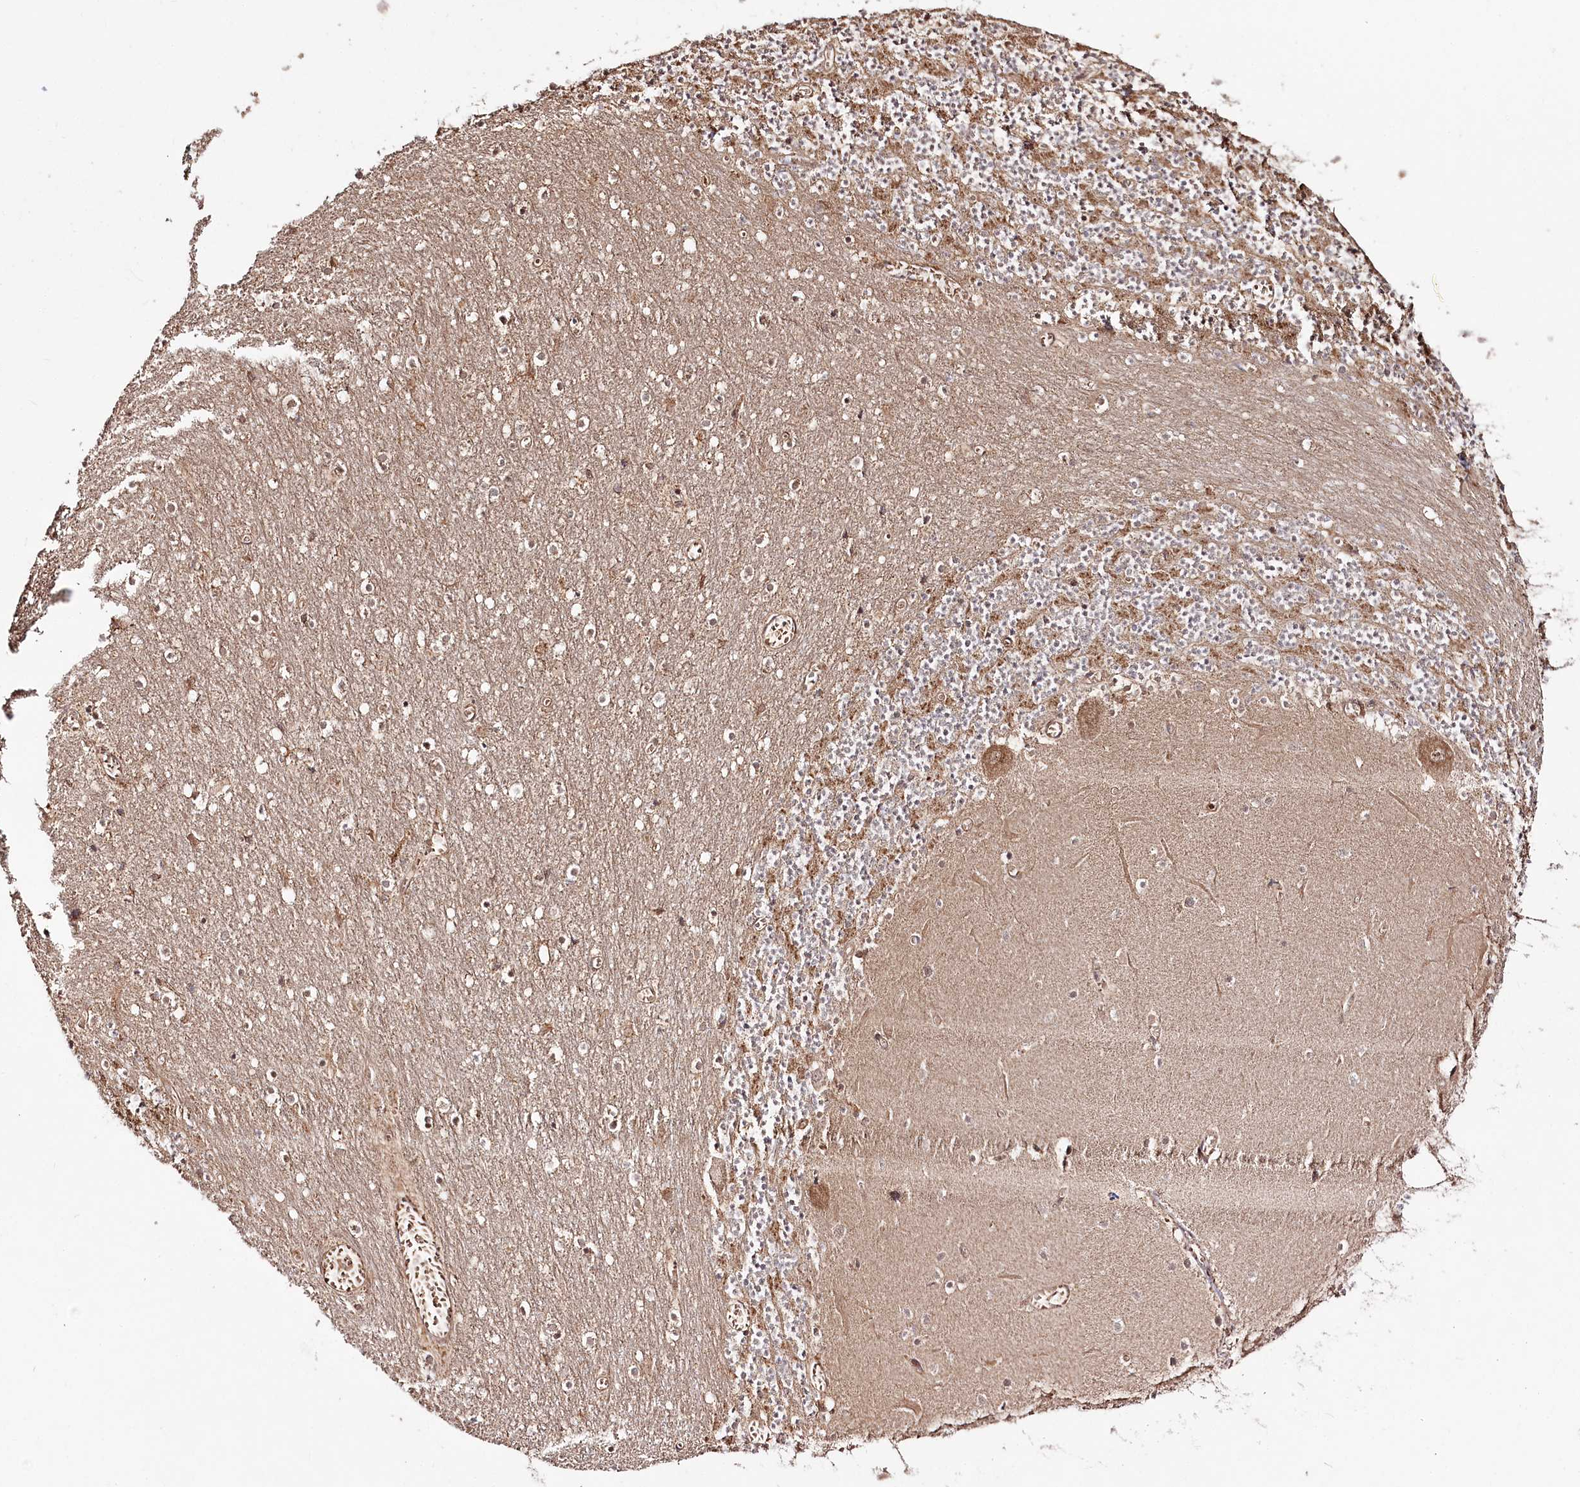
{"staining": {"intensity": "moderate", "quantity": "<25%", "location": "cytoplasmic/membranous"}, "tissue": "cerebellum", "cell_type": "Cells in granular layer", "image_type": "normal", "snomed": [{"axis": "morphology", "description": "Normal tissue, NOS"}, {"axis": "topography", "description": "Cerebellum"}], "caption": "This image displays immunohistochemistry staining of normal human cerebellum, with low moderate cytoplasmic/membranous staining in approximately <25% of cells in granular layer.", "gene": "REXO2", "patient": {"sex": "female", "age": 28}}